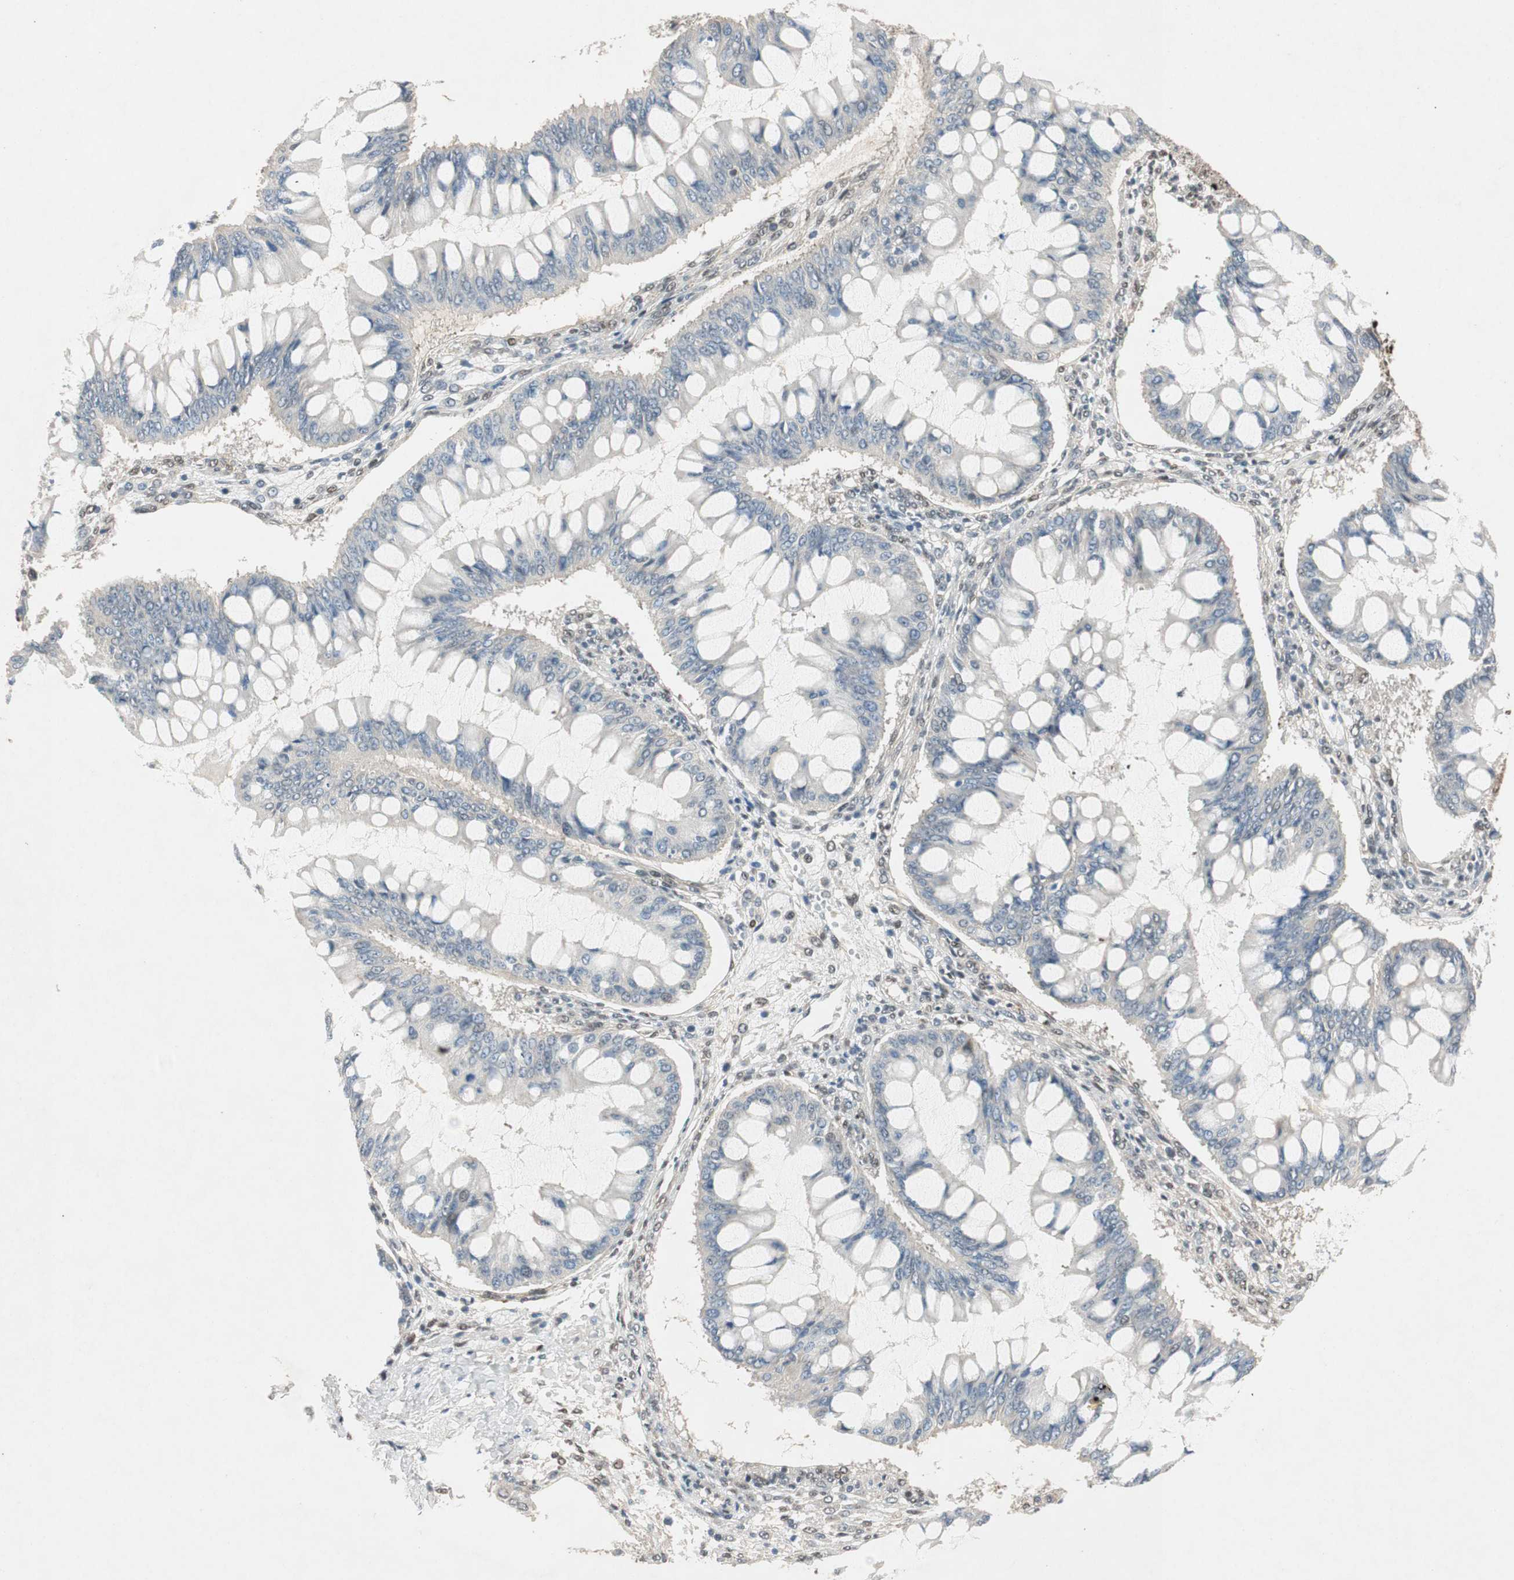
{"staining": {"intensity": "negative", "quantity": "none", "location": "none"}, "tissue": "ovarian cancer", "cell_type": "Tumor cells", "image_type": "cancer", "snomed": [{"axis": "morphology", "description": "Cystadenocarcinoma, mucinous, NOS"}, {"axis": "topography", "description": "Ovary"}], "caption": "A photomicrograph of human ovarian cancer (mucinous cystadenocarcinoma) is negative for staining in tumor cells.", "gene": "NCBP3", "patient": {"sex": "female", "age": 73}}